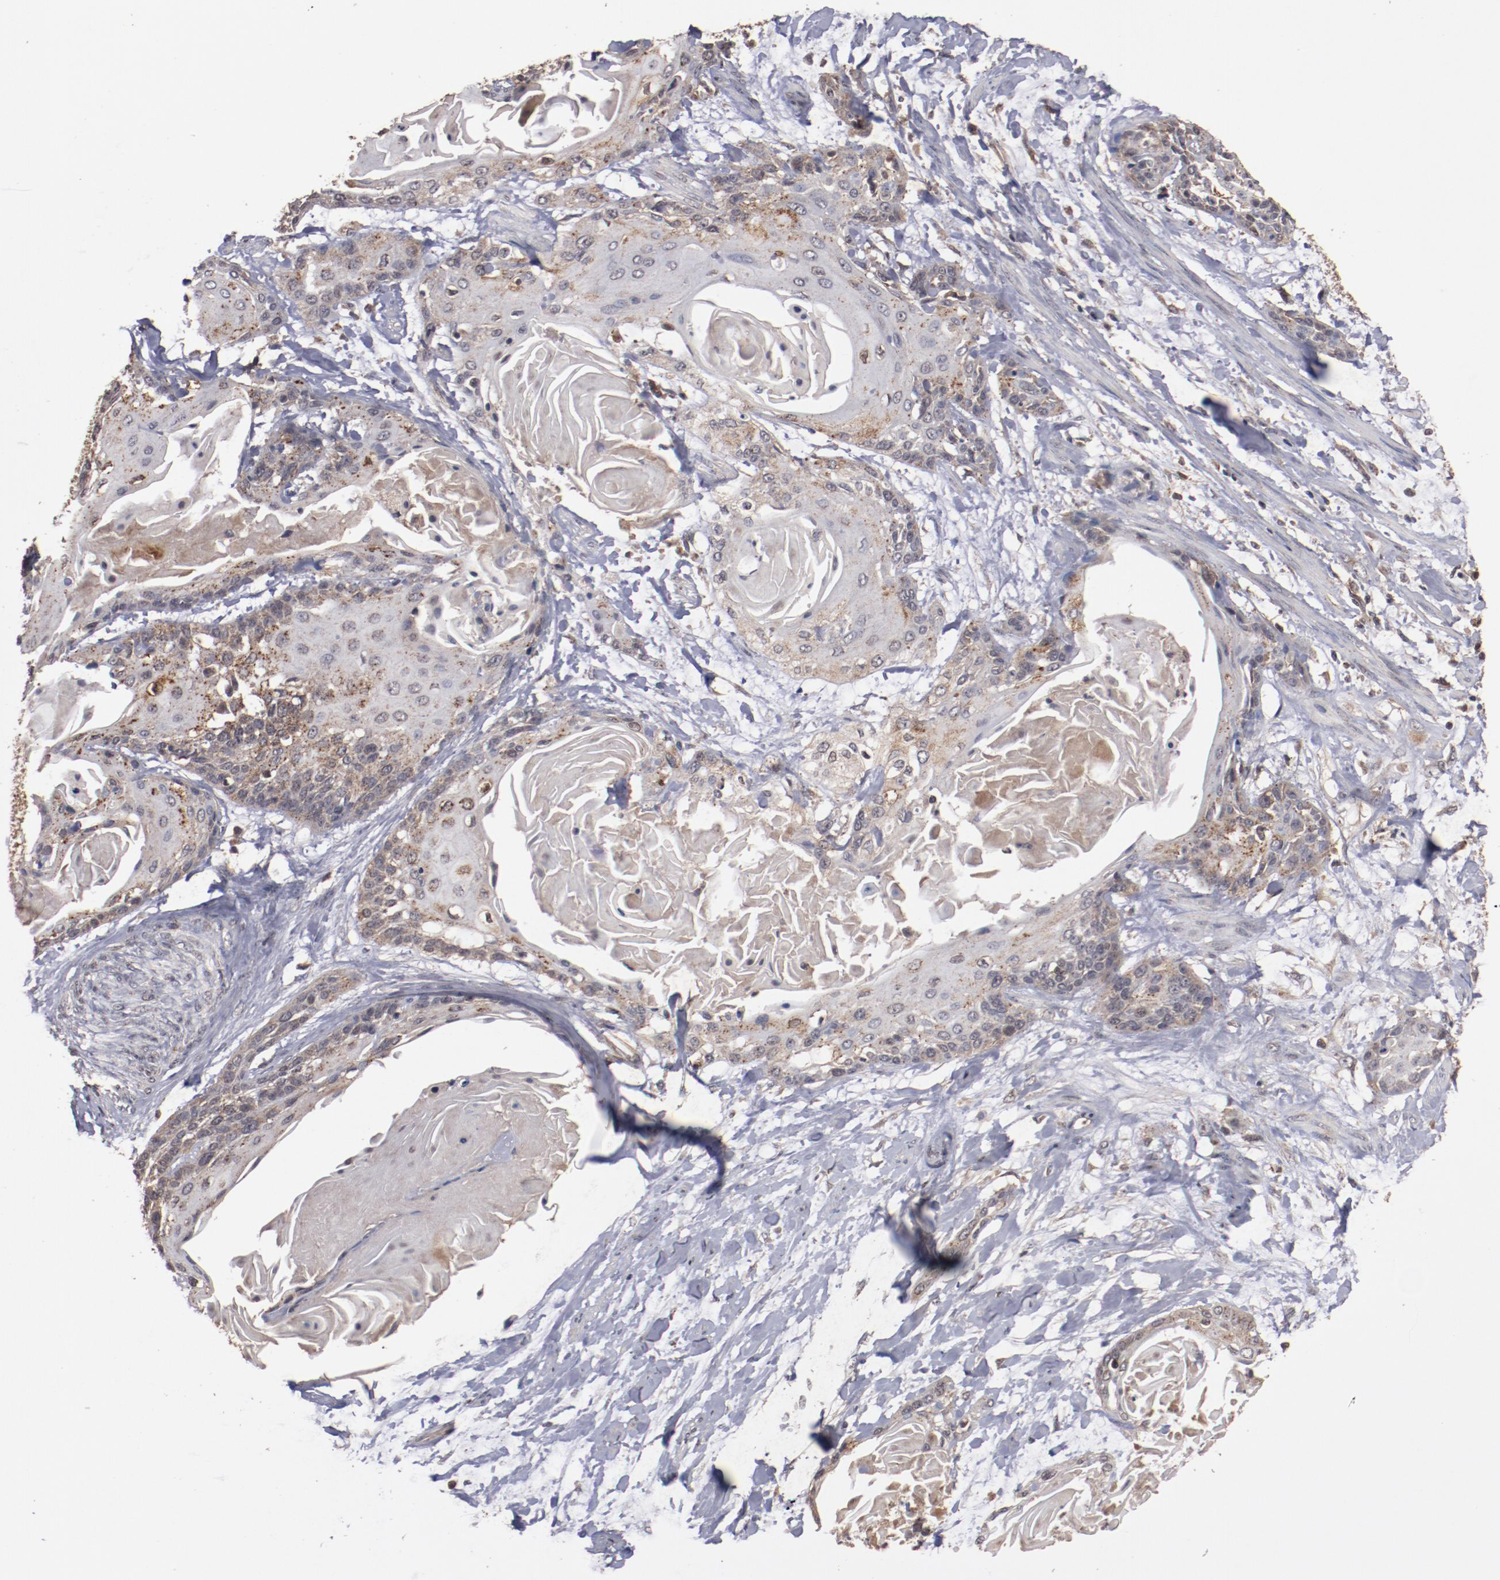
{"staining": {"intensity": "weak", "quantity": "25%-75%", "location": "cytoplasmic/membranous"}, "tissue": "cervical cancer", "cell_type": "Tumor cells", "image_type": "cancer", "snomed": [{"axis": "morphology", "description": "Squamous cell carcinoma, NOS"}, {"axis": "topography", "description": "Cervix"}], "caption": "Human squamous cell carcinoma (cervical) stained with a brown dye reveals weak cytoplasmic/membranous positive expression in about 25%-75% of tumor cells.", "gene": "TENM1", "patient": {"sex": "female", "age": 57}}